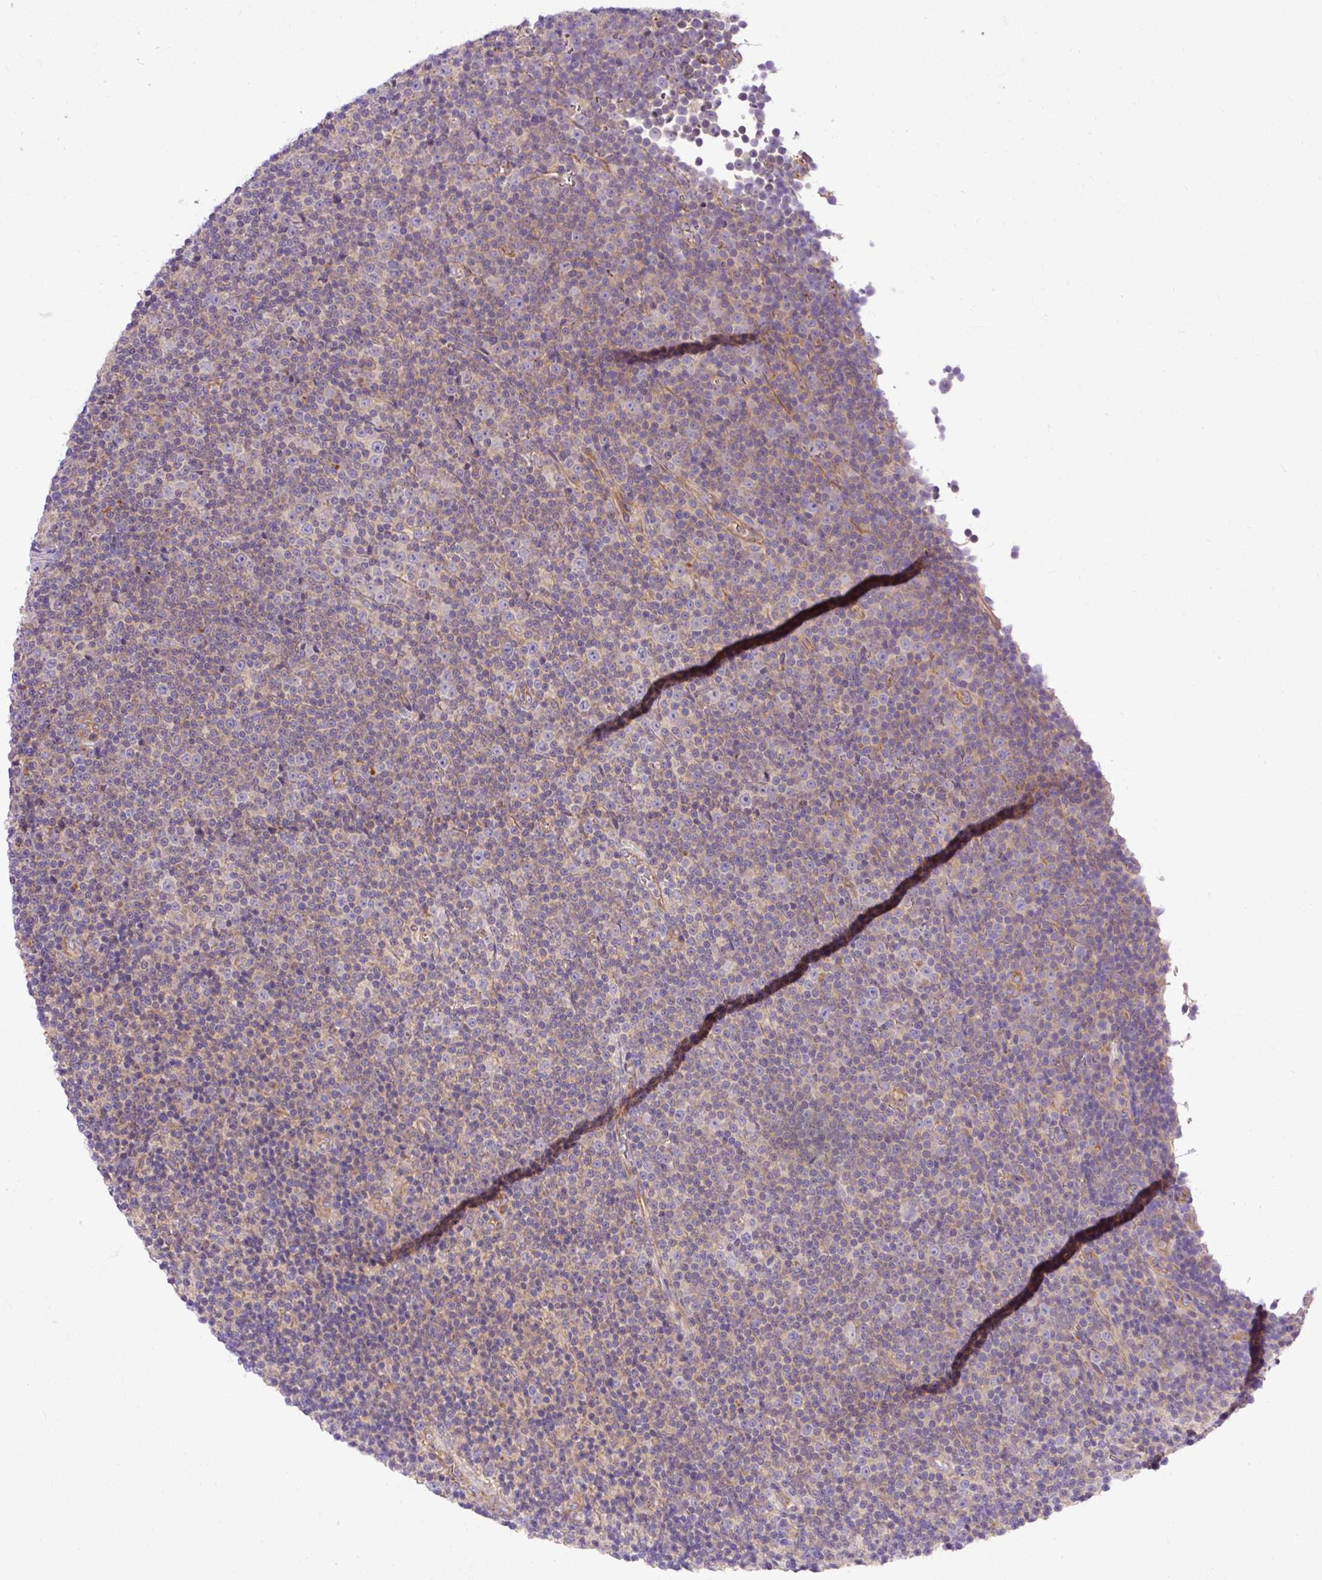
{"staining": {"intensity": "weak", "quantity": "<25%", "location": "cytoplasmic/membranous"}, "tissue": "lymphoma", "cell_type": "Tumor cells", "image_type": "cancer", "snomed": [{"axis": "morphology", "description": "Malignant lymphoma, non-Hodgkin's type, Low grade"}, {"axis": "topography", "description": "Lymph node"}], "caption": "Tumor cells show no significant protein positivity in lymphoma.", "gene": "HEXB", "patient": {"sex": "female", "age": 67}}